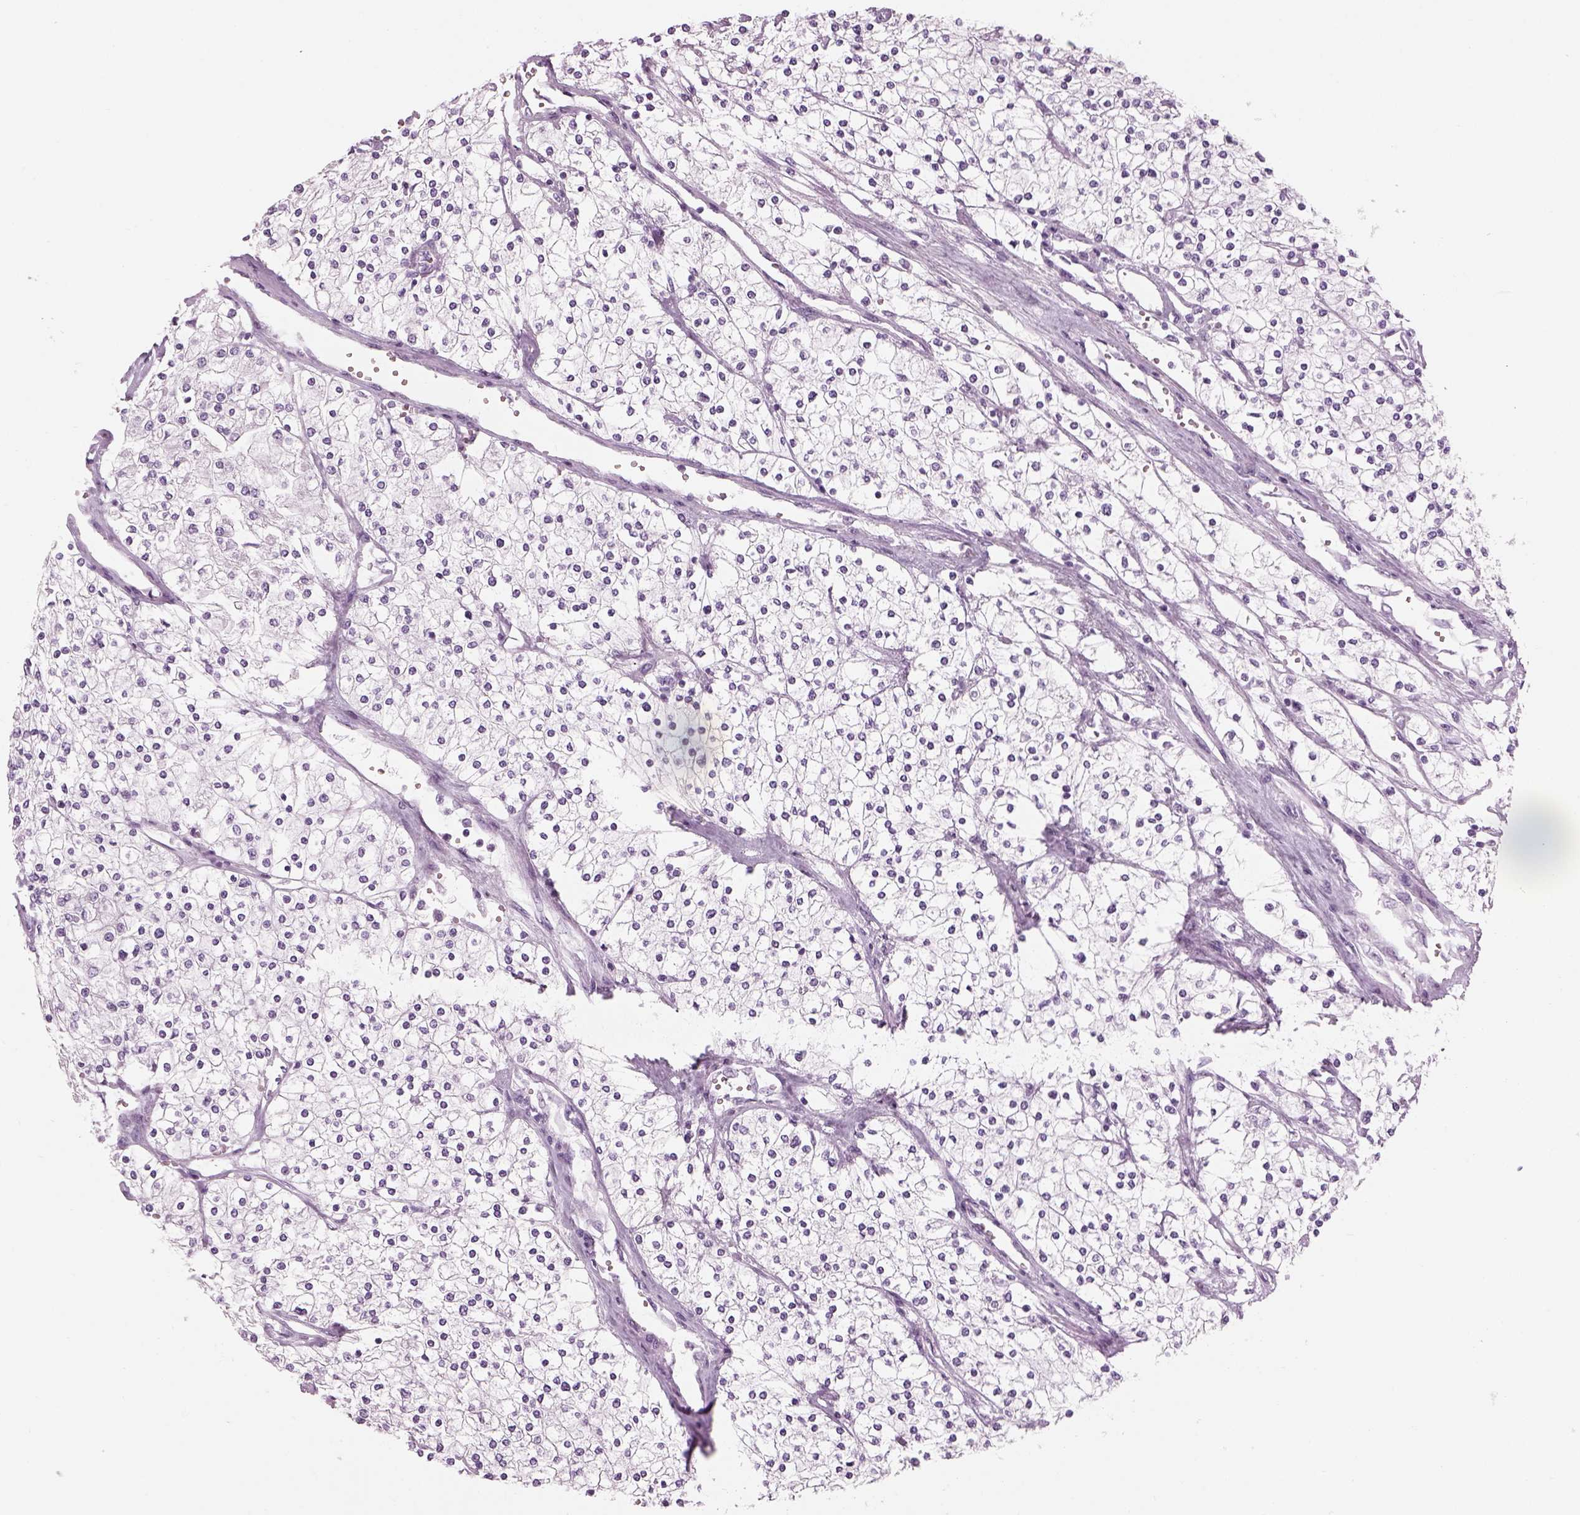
{"staining": {"intensity": "negative", "quantity": "none", "location": "none"}, "tissue": "renal cancer", "cell_type": "Tumor cells", "image_type": "cancer", "snomed": [{"axis": "morphology", "description": "Adenocarcinoma, NOS"}, {"axis": "topography", "description": "Kidney"}], "caption": "Photomicrograph shows no significant protein positivity in tumor cells of renal adenocarcinoma.", "gene": "SAG", "patient": {"sex": "male", "age": 80}}